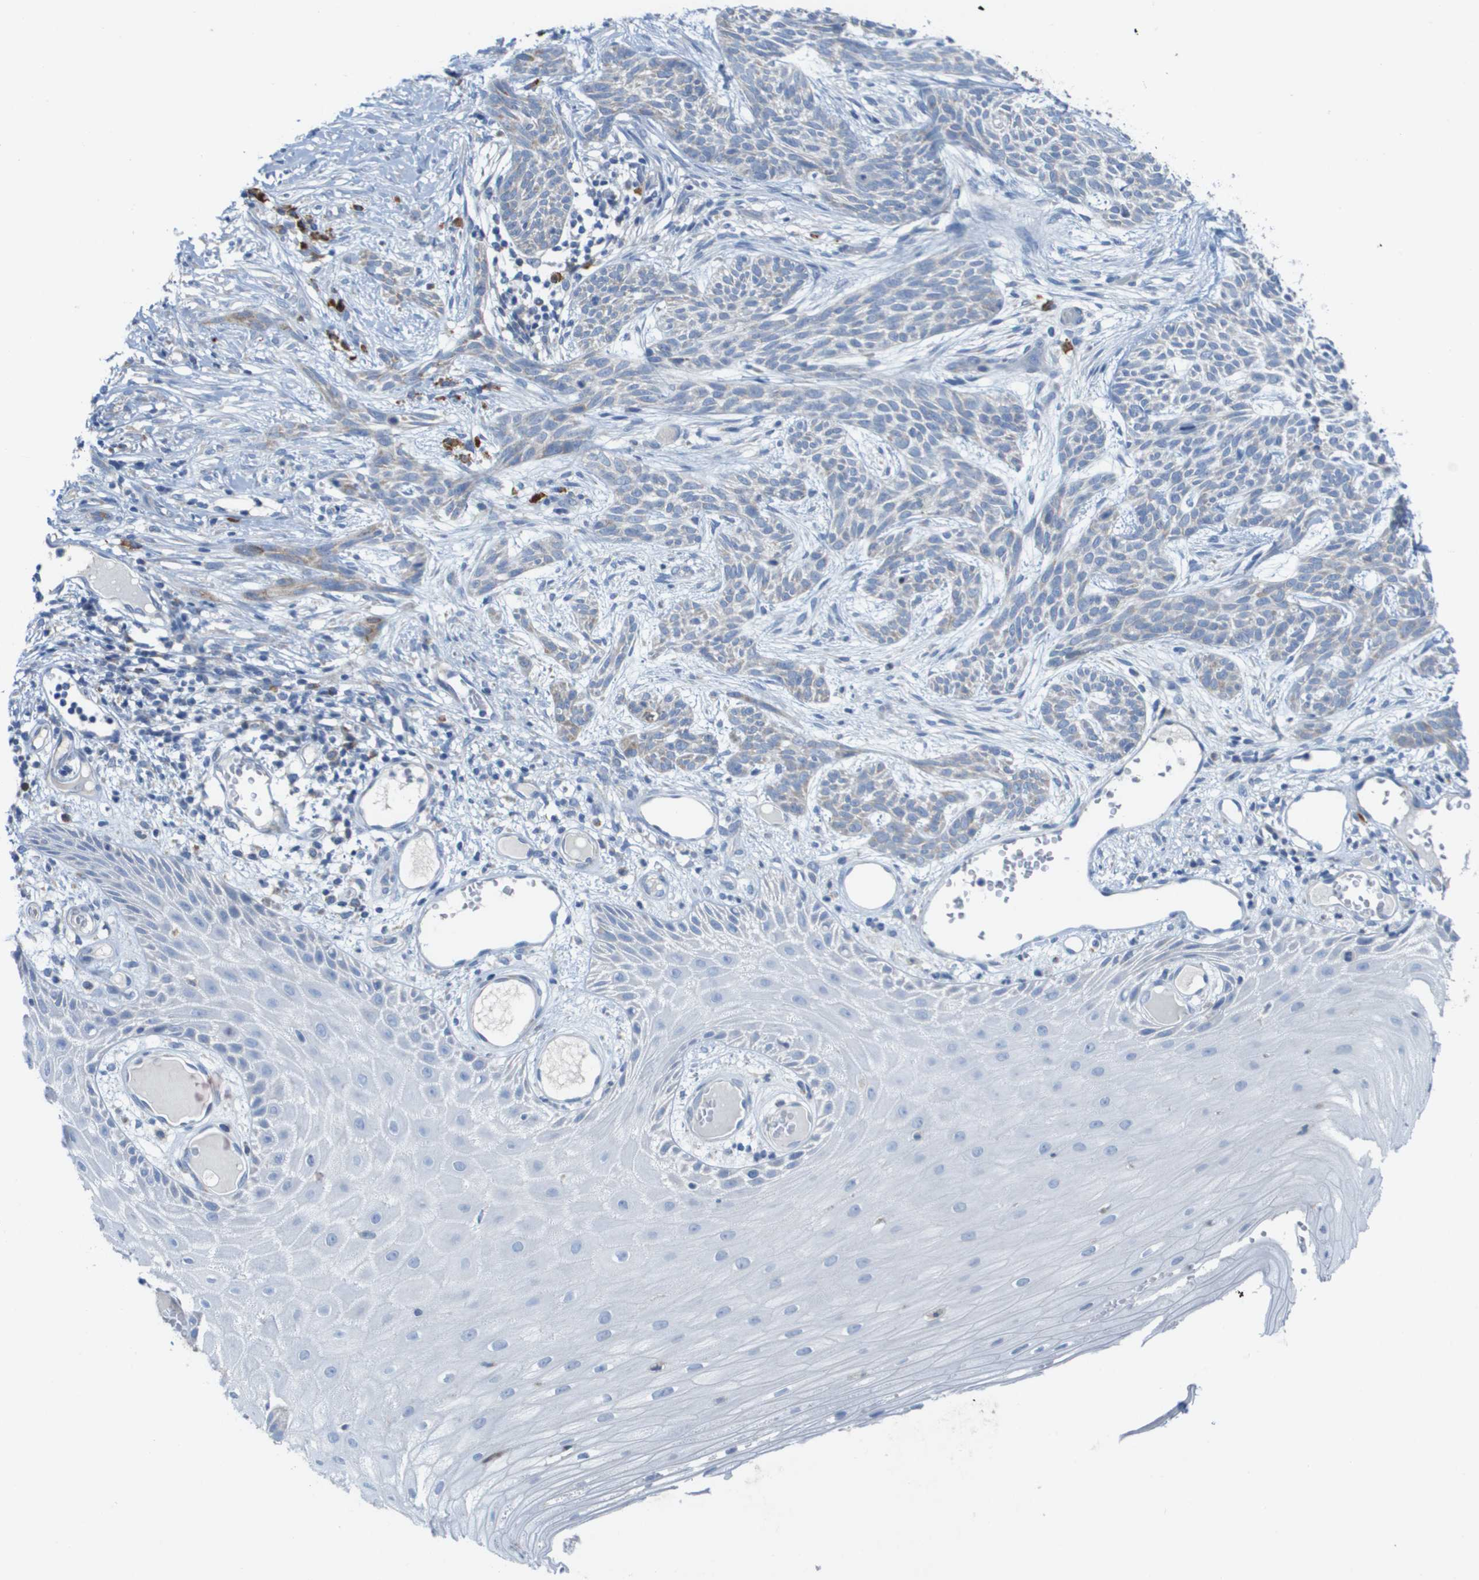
{"staining": {"intensity": "negative", "quantity": "none", "location": "none"}, "tissue": "skin cancer", "cell_type": "Tumor cells", "image_type": "cancer", "snomed": [{"axis": "morphology", "description": "Basal cell carcinoma"}, {"axis": "topography", "description": "Skin"}], "caption": "An immunohistochemistry micrograph of skin cancer (basal cell carcinoma) is shown. There is no staining in tumor cells of skin cancer (basal cell carcinoma). (DAB (3,3'-diaminobenzidine) IHC, high magnification).", "gene": "CD3G", "patient": {"sex": "female", "age": 59}}